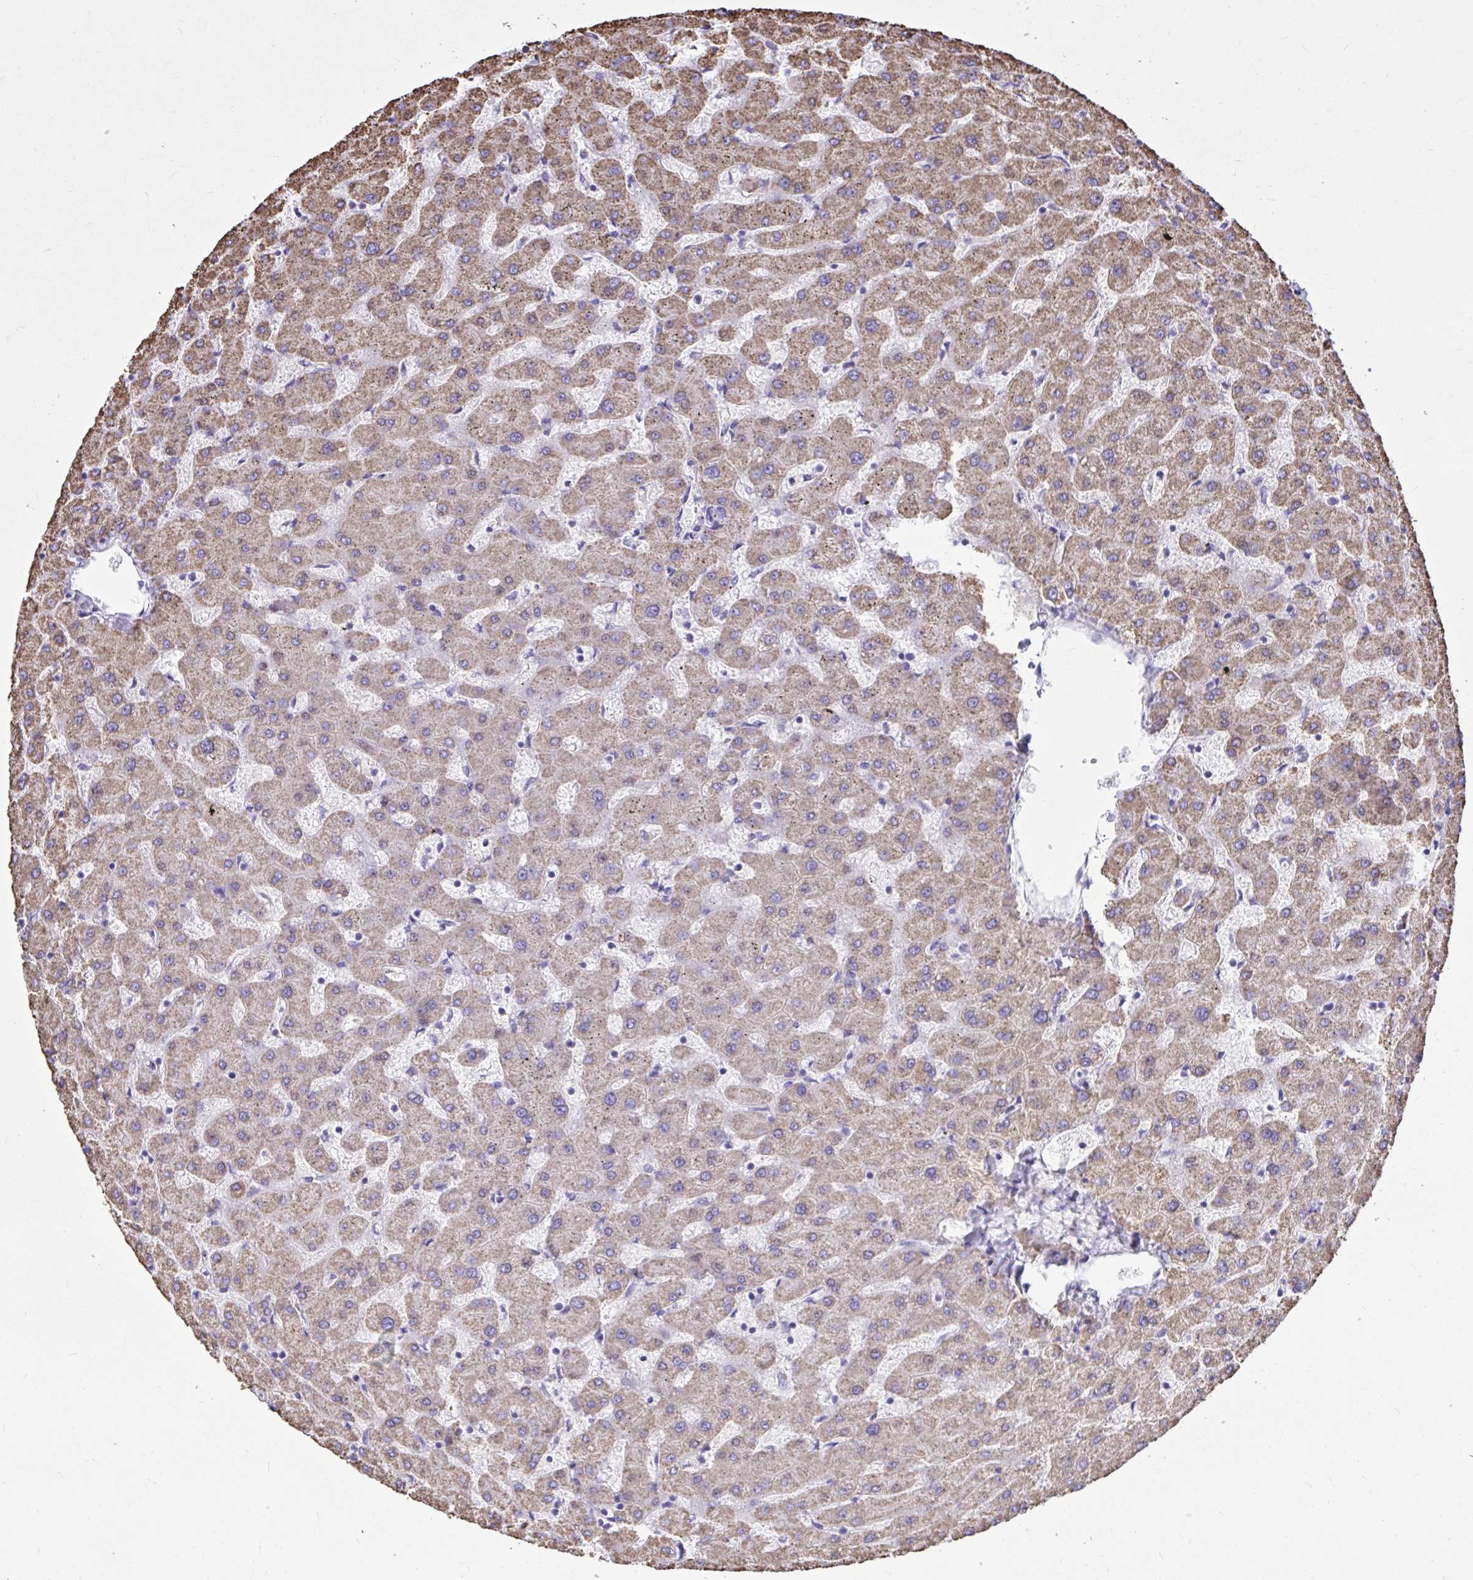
{"staining": {"intensity": "negative", "quantity": "none", "location": "none"}, "tissue": "liver", "cell_type": "Cholangiocytes", "image_type": "normal", "snomed": [{"axis": "morphology", "description": "Normal tissue, NOS"}, {"axis": "topography", "description": "Liver"}], "caption": "The histopathology image displays no staining of cholangiocytes in normal liver.", "gene": "GRK4", "patient": {"sex": "female", "age": 63}}